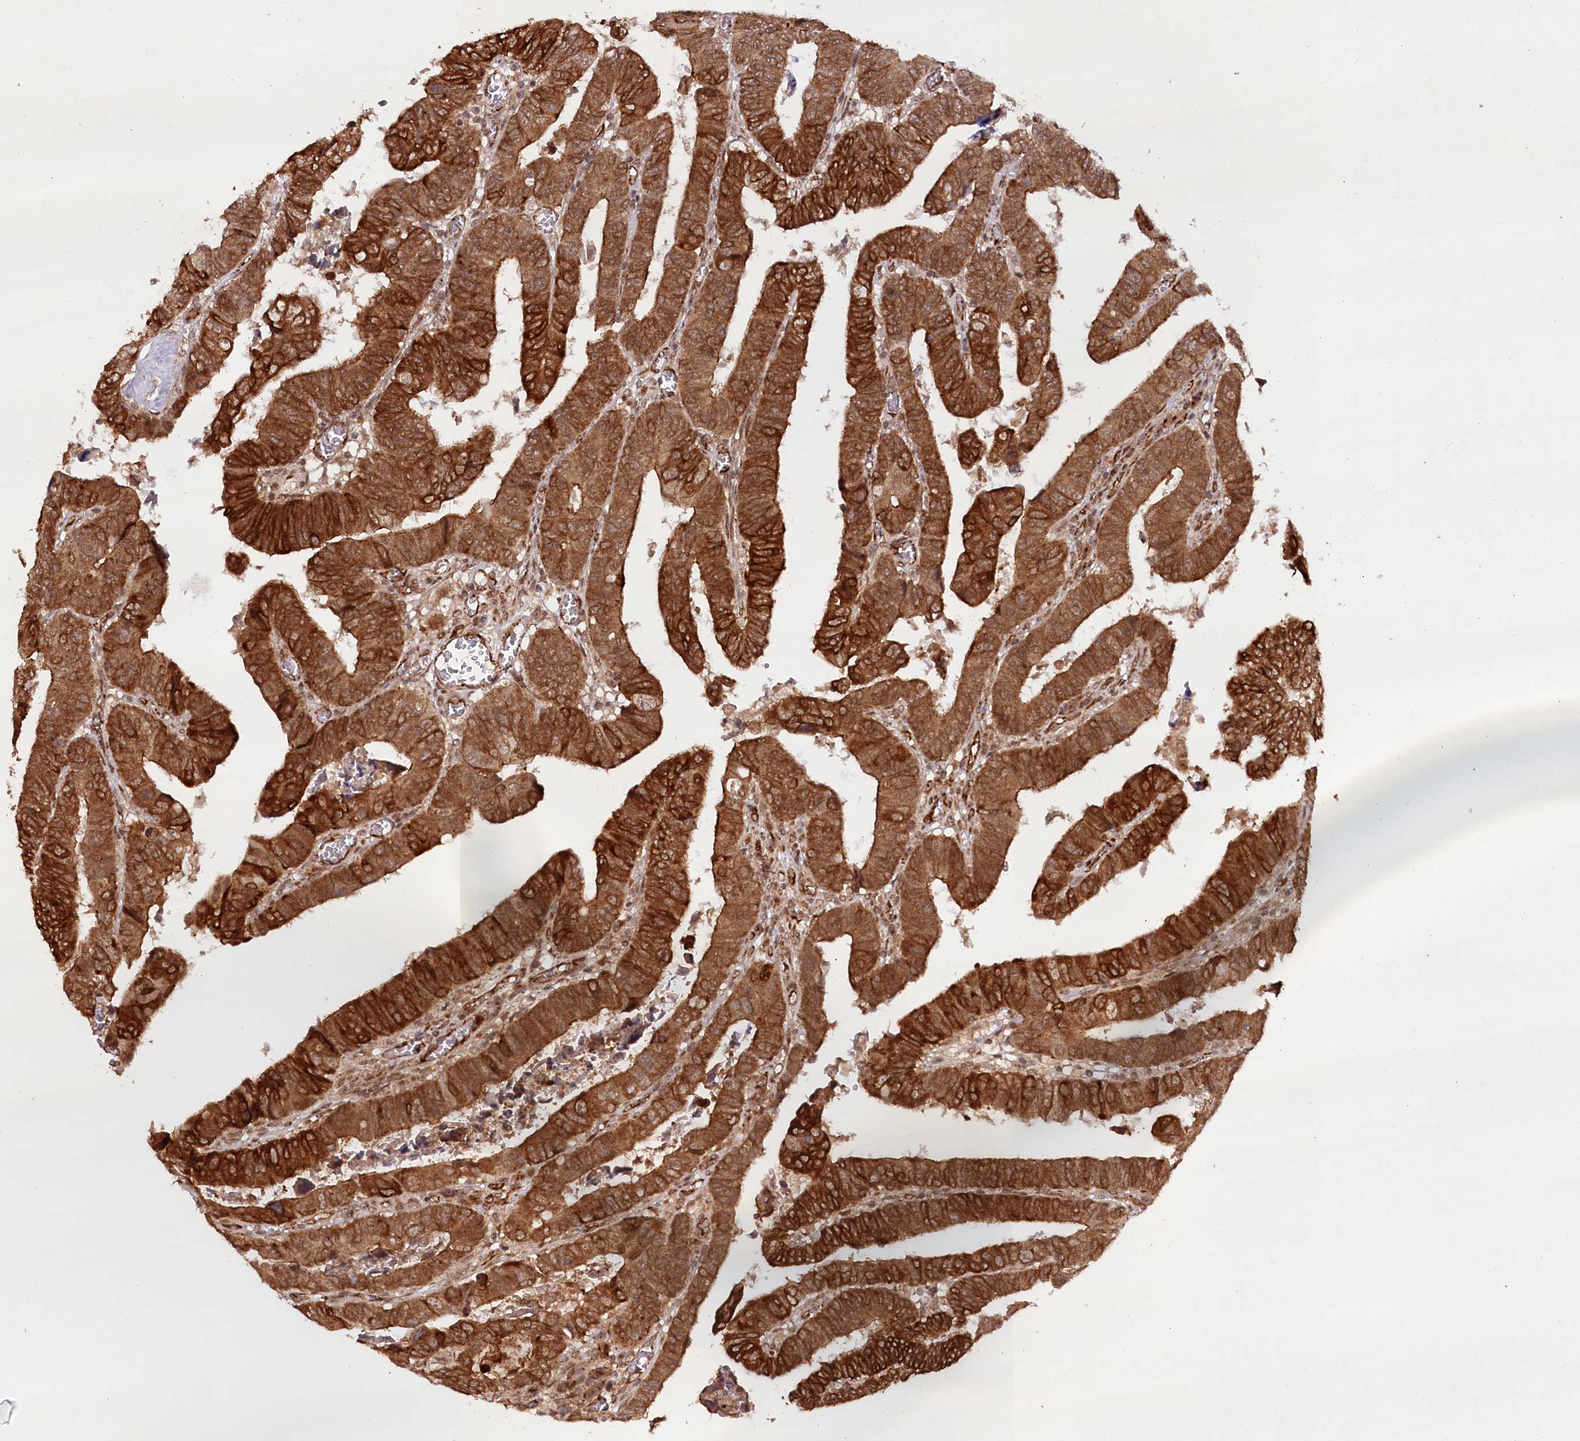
{"staining": {"intensity": "strong", "quantity": ">75%", "location": "cytoplasmic/membranous"}, "tissue": "colorectal cancer", "cell_type": "Tumor cells", "image_type": "cancer", "snomed": [{"axis": "morphology", "description": "Normal tissue, NOS"}, {"axis": "morphology", "description": "Adenocarcinoma, NOS"}, {"axis": "topography", "description": "Rectum"}], "caption": "Immunohistochemical staining of human colorectal cancer (adenocarcinoma) displays strong cytoplasmic/membranous protein expression in about >75% of tumor cells.", "gene": "ALKBH8", "patient": {"sex": "female", "age": 65}}